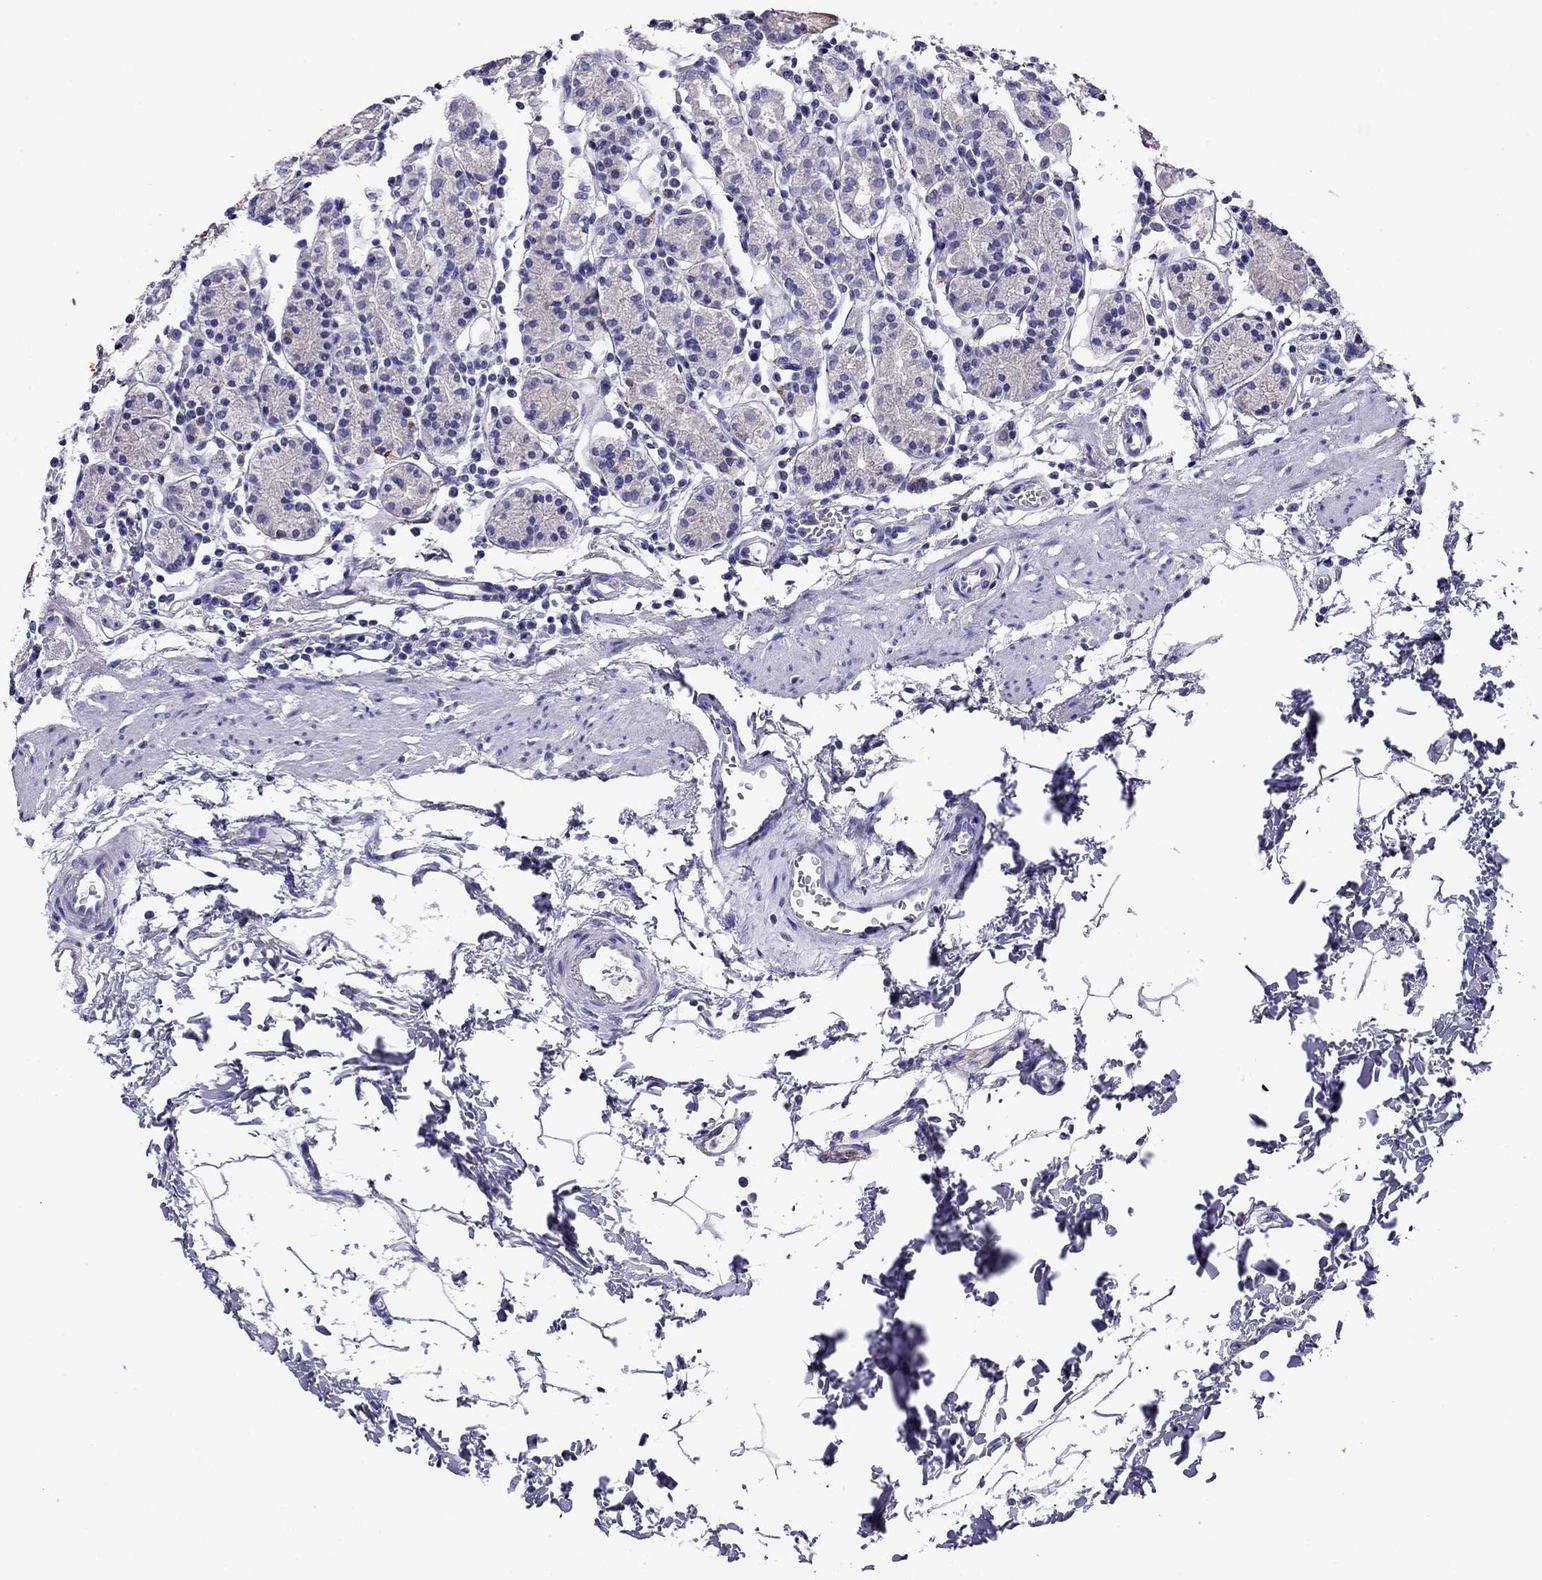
{"staining": {"intensity": "weak", "quantity": "<25%", "location": "cytoplasmic/membranous"}, "tissue": "stomach", "cell_type": "Glandular cells", "image_type": "normal", "snomed": [{"axis": "morphology", "description": "Normal tissue, NOS"}, {"axis": "topography", "description": "Stomach, upper"}, {"axis": "topography", "description": "Stomach"}], "caption": "High magnification brightfield microscopy of normal stomach stained with DAB (brown) and counterstained with hematoxylin (blue): glandular cells show no significant staining. (DAB (3,3'-diaminobenzidine) immunohistochemistry, high magnification).", "gene": "SCG2", "patient": {"sex": "male", "age": 62}}